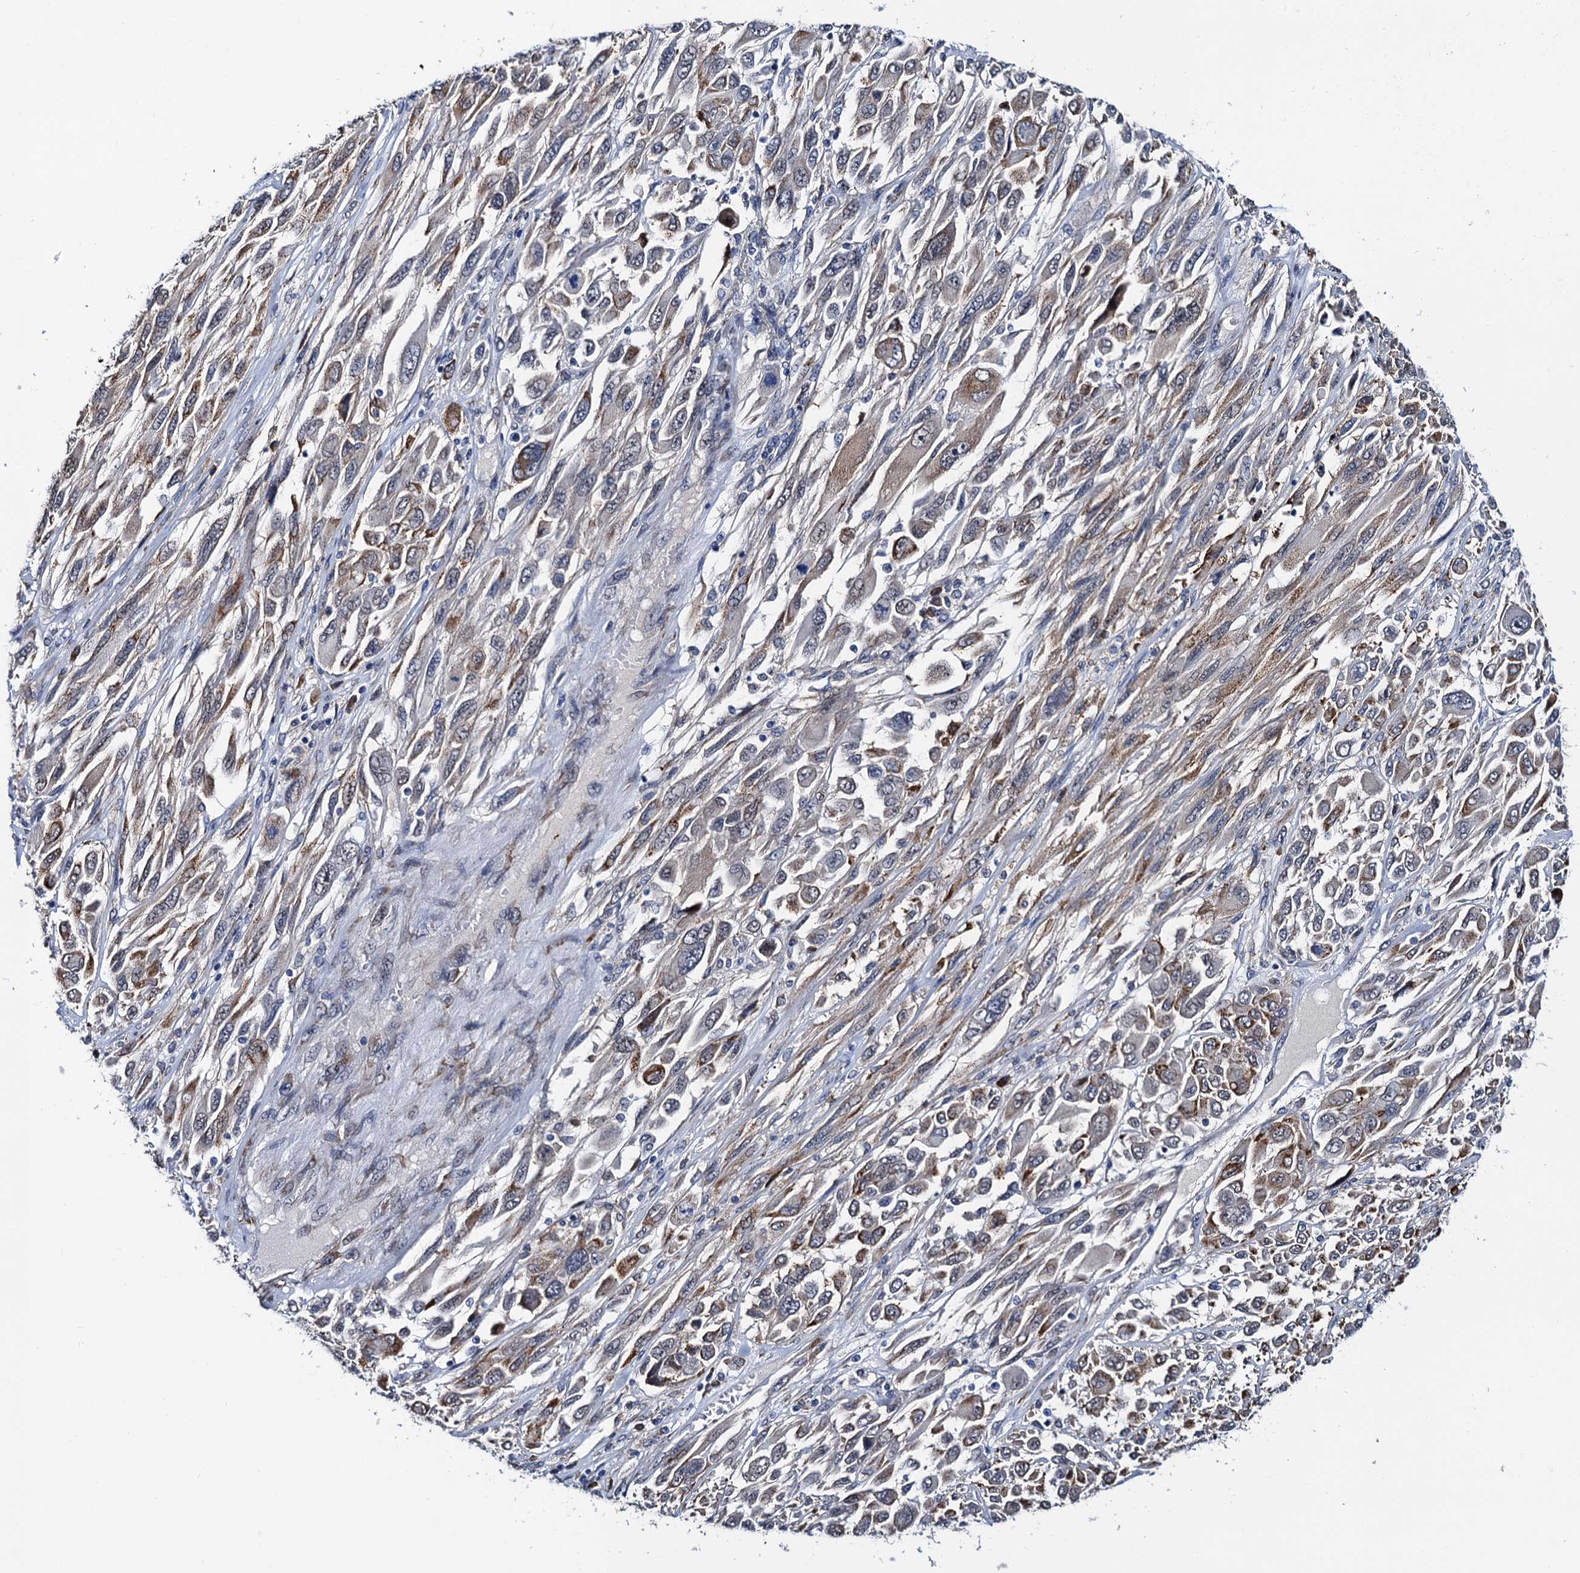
{"staining": {"intensity": "moderate", "quantity": "25%-75%", "location": "cytoplasmic/membranous"}, "tissue": "melanoma", "cell_type": "Tumor cells", "image_type": "cancer", "snomed": [{"axis": "morphology", "description": "Malignant melanoma, NOS"}, {"axis": "topography", "description": "Skin"}], "caption": "Immunohistochemical staining of human malignant melanoma demonstrates medium levels of moderate cytoplasmic/membranous staining in about 25%-75% of tumor cells.", "gene": "SLC7A10", "patient": {"sex": "female", "age": 91}}